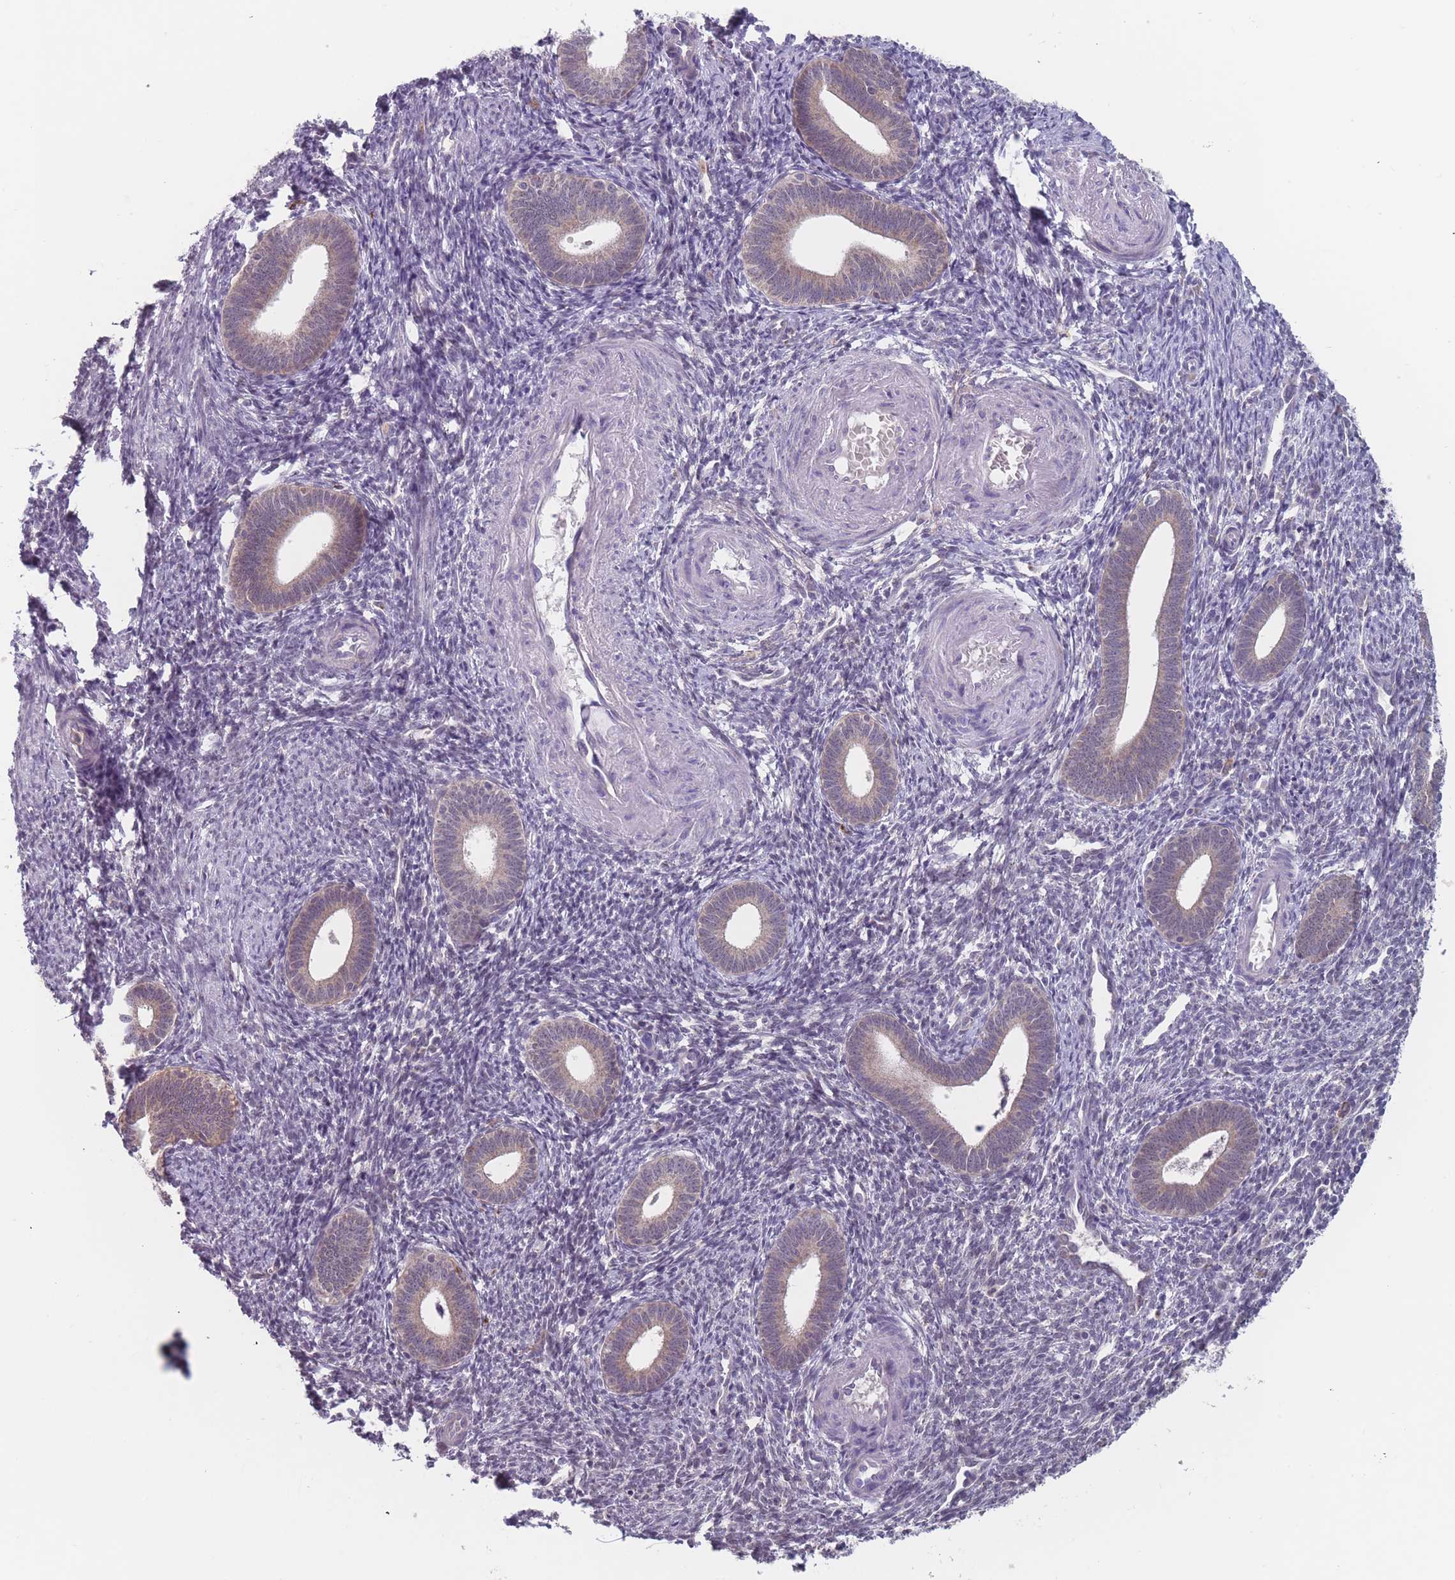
{"staining": {"intensity": "weak", "quantity": "<25%", "location": "nuclear"}, "tissue": "endometrium", "cell_type": "Cells in endometrial stroma", "image_type": "normal", "snomed": [{"axis": "morphology", "description": "Normal tissue, NOS"}, {"axis": "topography", "description": "Endometrium"}], "caption": "Protein analysis of normal endometrium exhibits no significant staining in cells in endometrial stroma. Nuclei are stained in blue.", "gene": "PEX7", "patient": {"sex": "female", "age": 41}}